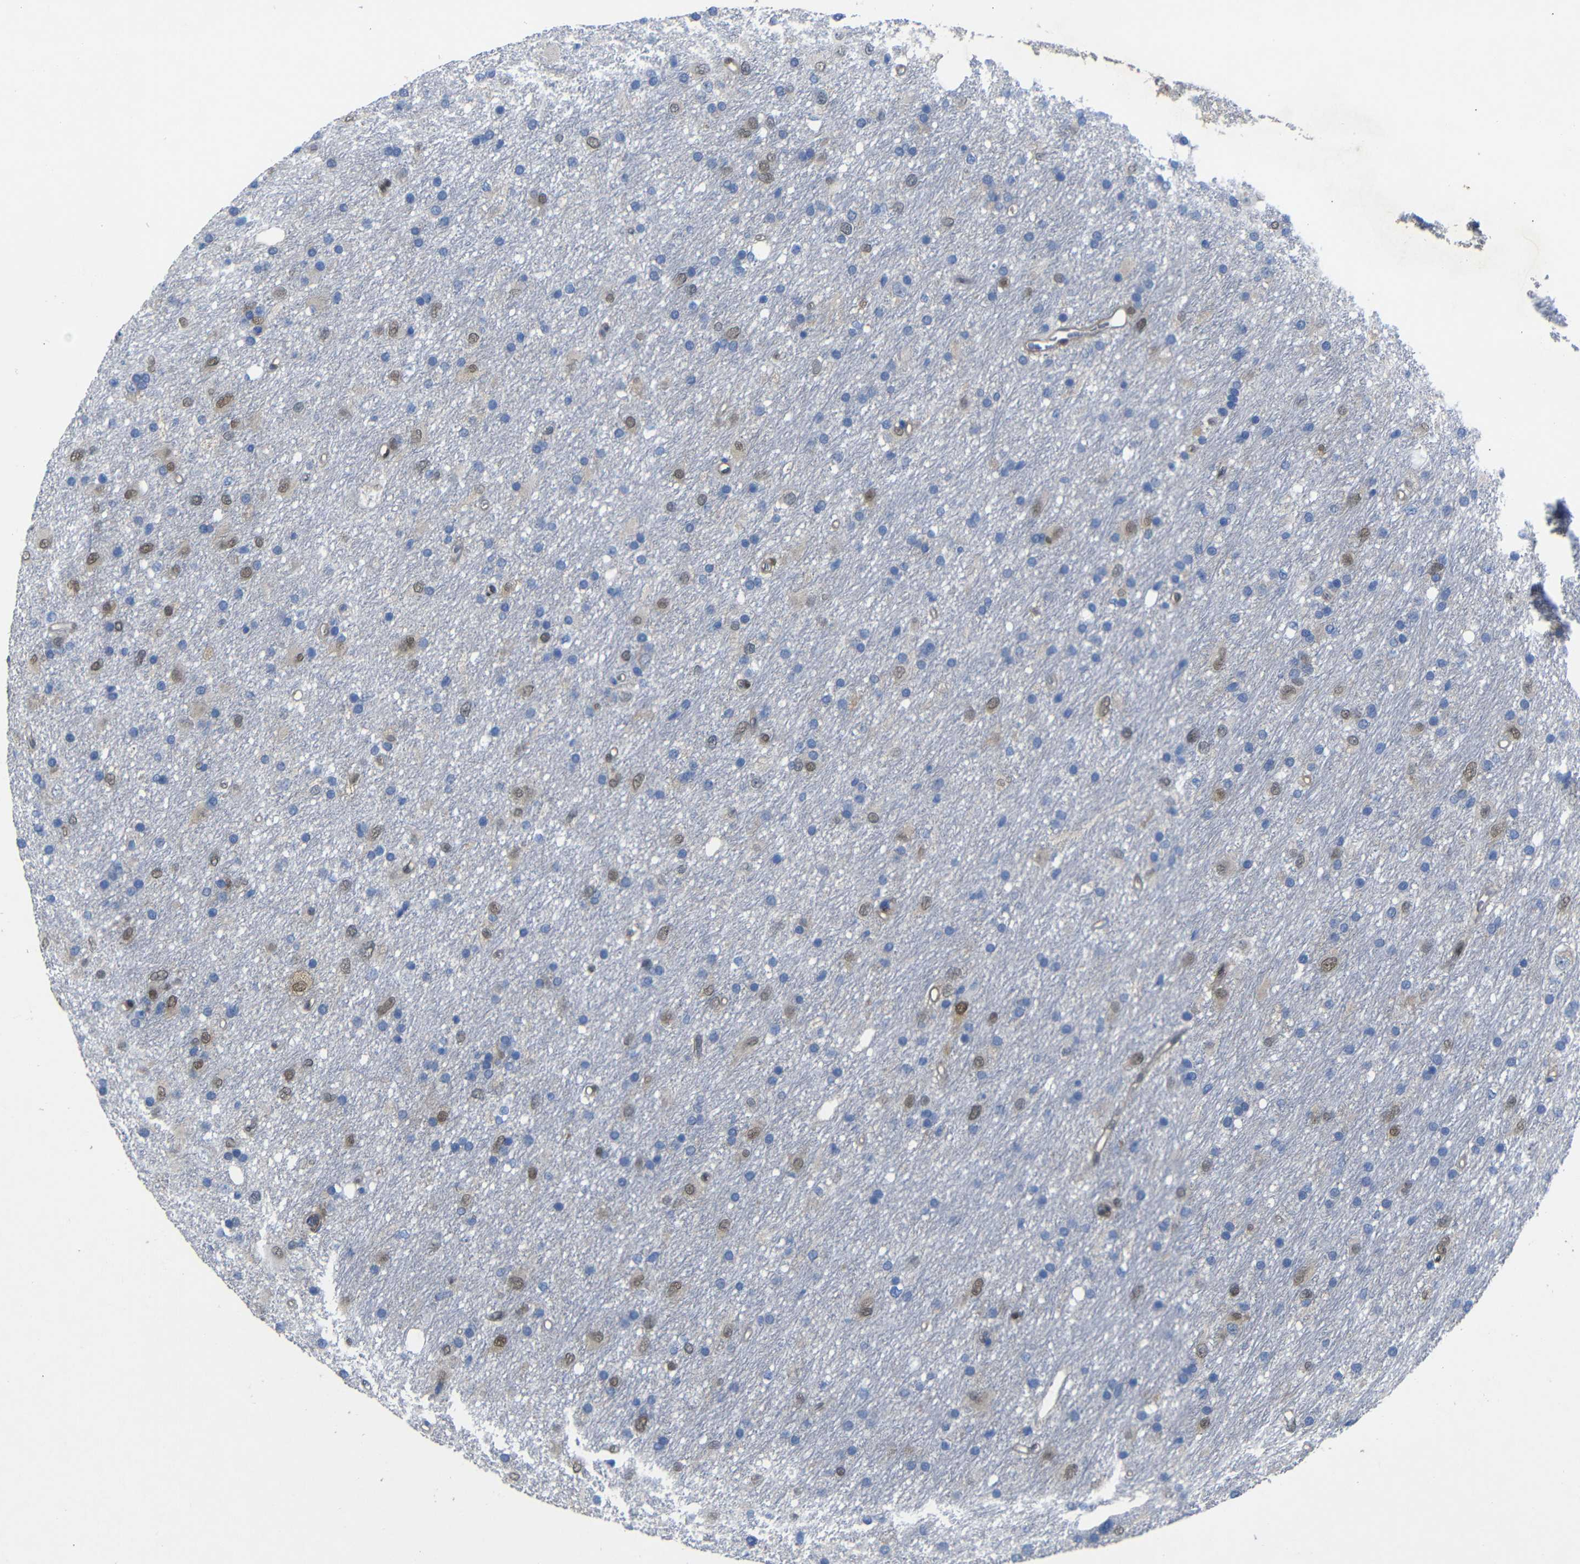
{"staining": {"intensity": "moderate", "quantity": "25%-75%", "location": "nuclear"}, "tissue": "glioma", "cell_type": "Tumor cells", "image_type": "cancer", "snomed": [{"axis": "morphology", "description": "Glioma, malignant, Low grade"}, {"axis": "topography", "description": "Brain"}], "caption": "Glioma stained with a protein marker exhibits moderate staining in tumor cells.", "gene": "YAP1", "patient": {"sex": "male", "age": 77}}